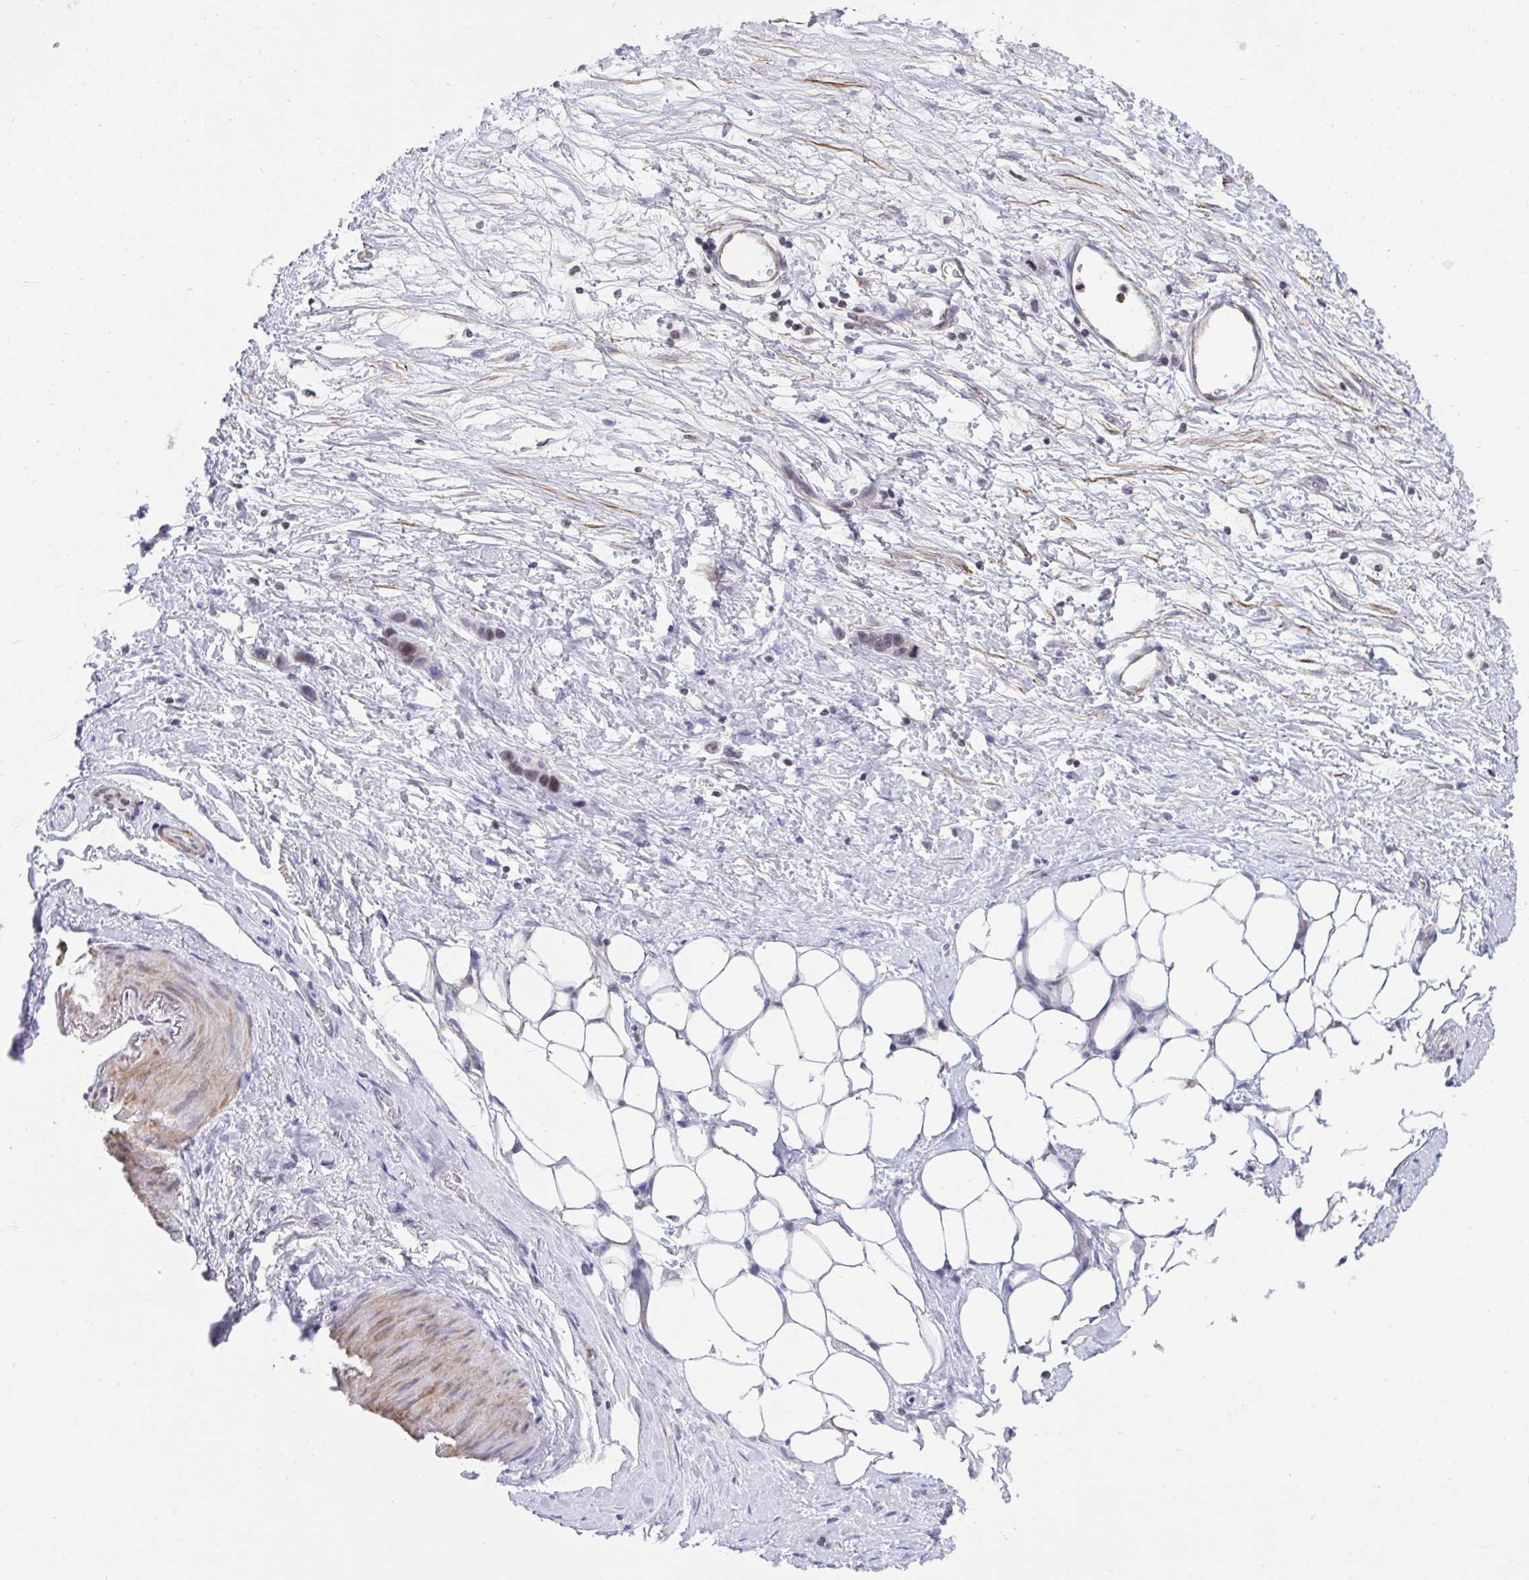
{"staining": {"intensity": "weak", "quantity": "<25%", "location": "nuclear"}, "tissue": "stomach cancer", "cell_type": "Tumor cells", "image_type": "cancer", "snomed": [{"axis": "morphology", "description": "Adenocarcinoma, NOS"}, {"axis": "topography", "description": "Stomach"}], "caption": "Tumor cells show no significant staining in stomach cancer.", "gene": "KCNN4", "patient": {"sex": "female", "age": 65}}